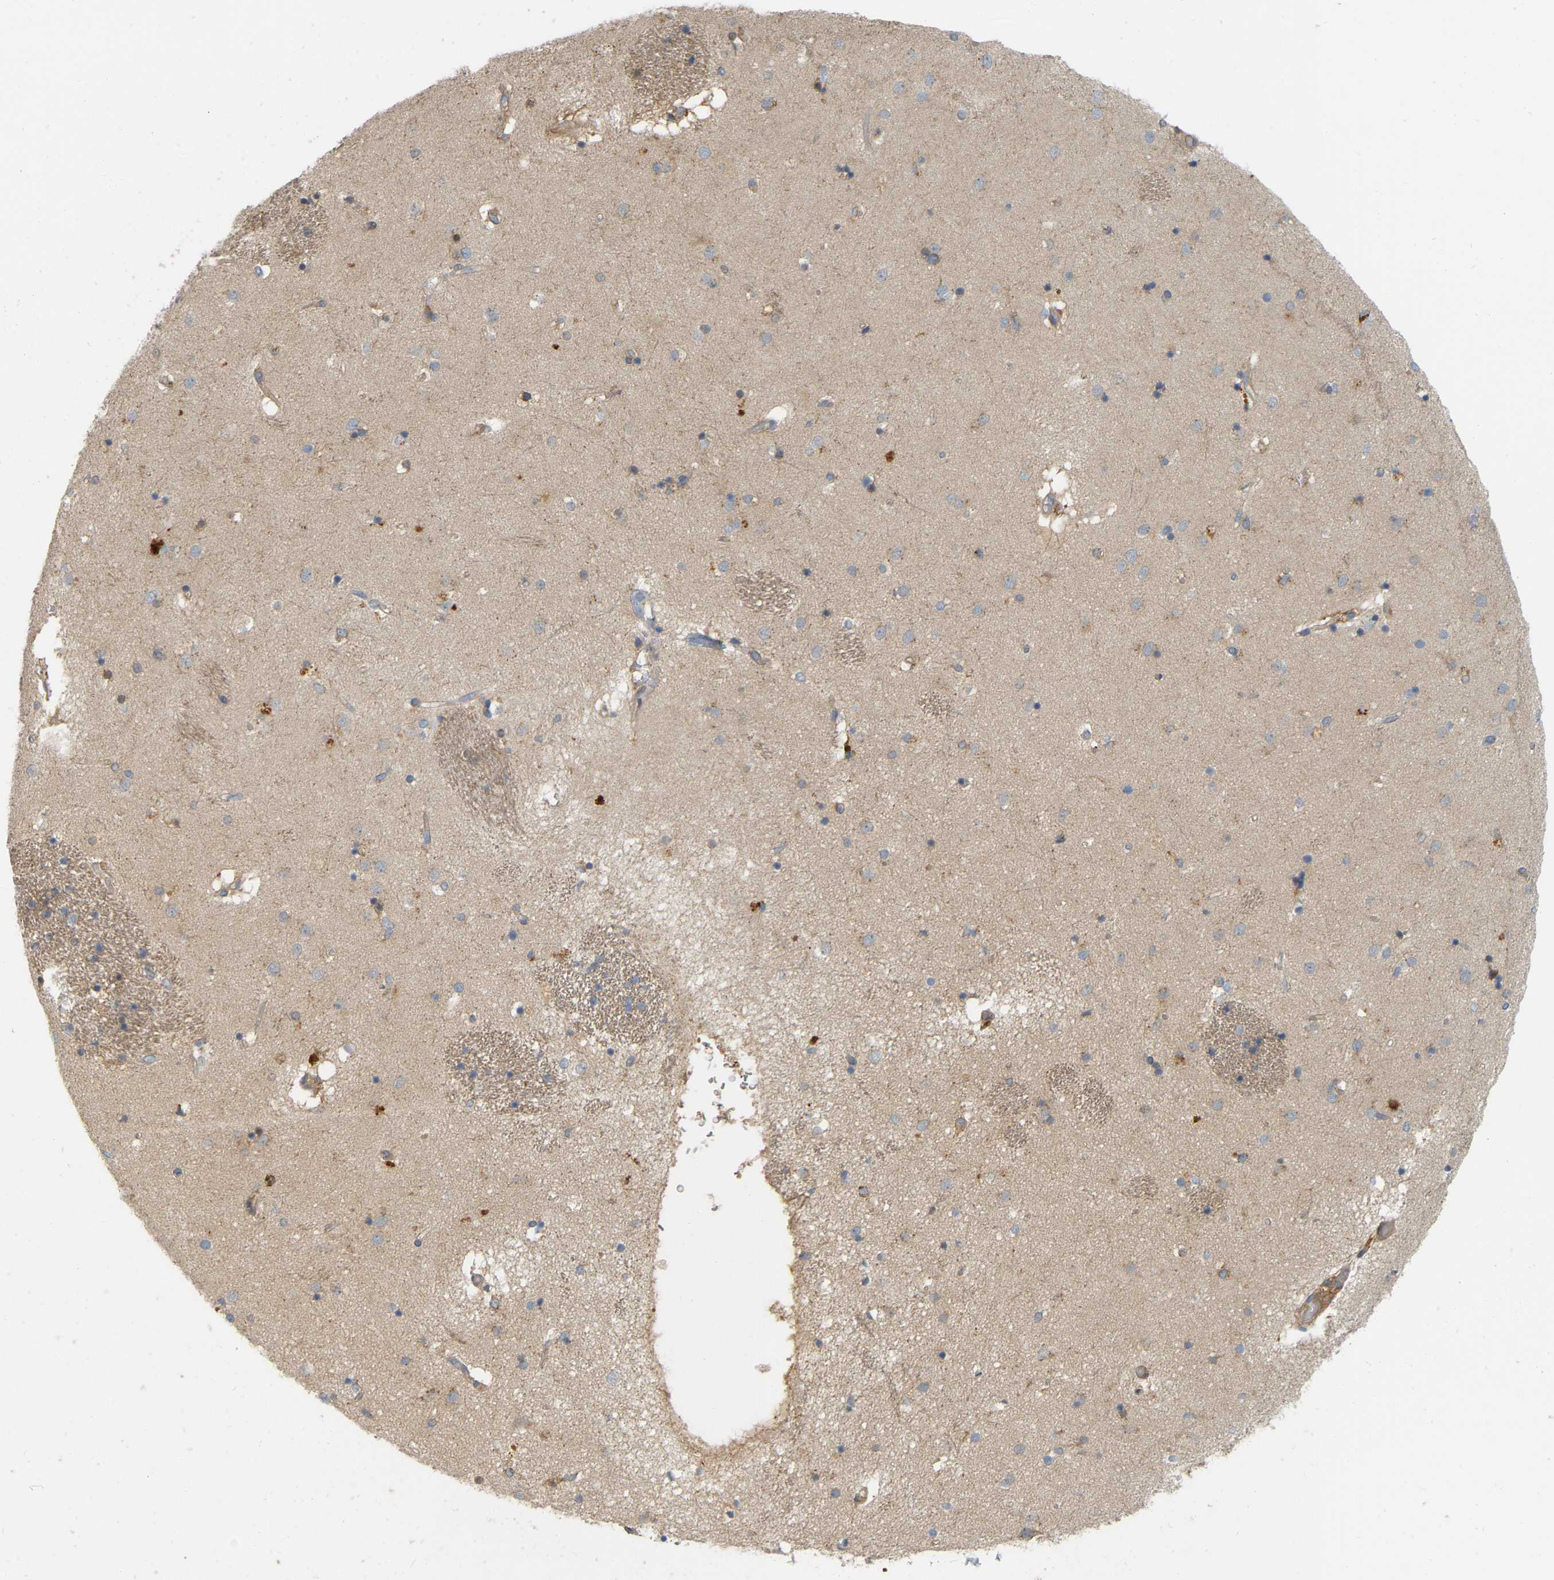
{"staining": {"intensity": "moderate", "quantity": "25%-75%", "location": "cytoplasmic/membranous,nuclear"}, "tissue": "caudate", "cell_type": "Glial cells", "image_type": "normal", "snomed": [{"axis": "morphology", "description": "Normal tissue, NOS"}, {"axis": "topography", "description": "Lateral ventricle wall"}], "caption": "Immunohistochemical staining of benign caudate demonstrates moderate cytoplasmic/membranous,nuclear protein expression in about 25%-75% of glial cells. The staining was performed using DAB, with brown indicating positive protein expression. Nuclei are stained blue with hematoxylin.", "gene": "AKAP13", "patient": {"sex": "male", "age": 70}}